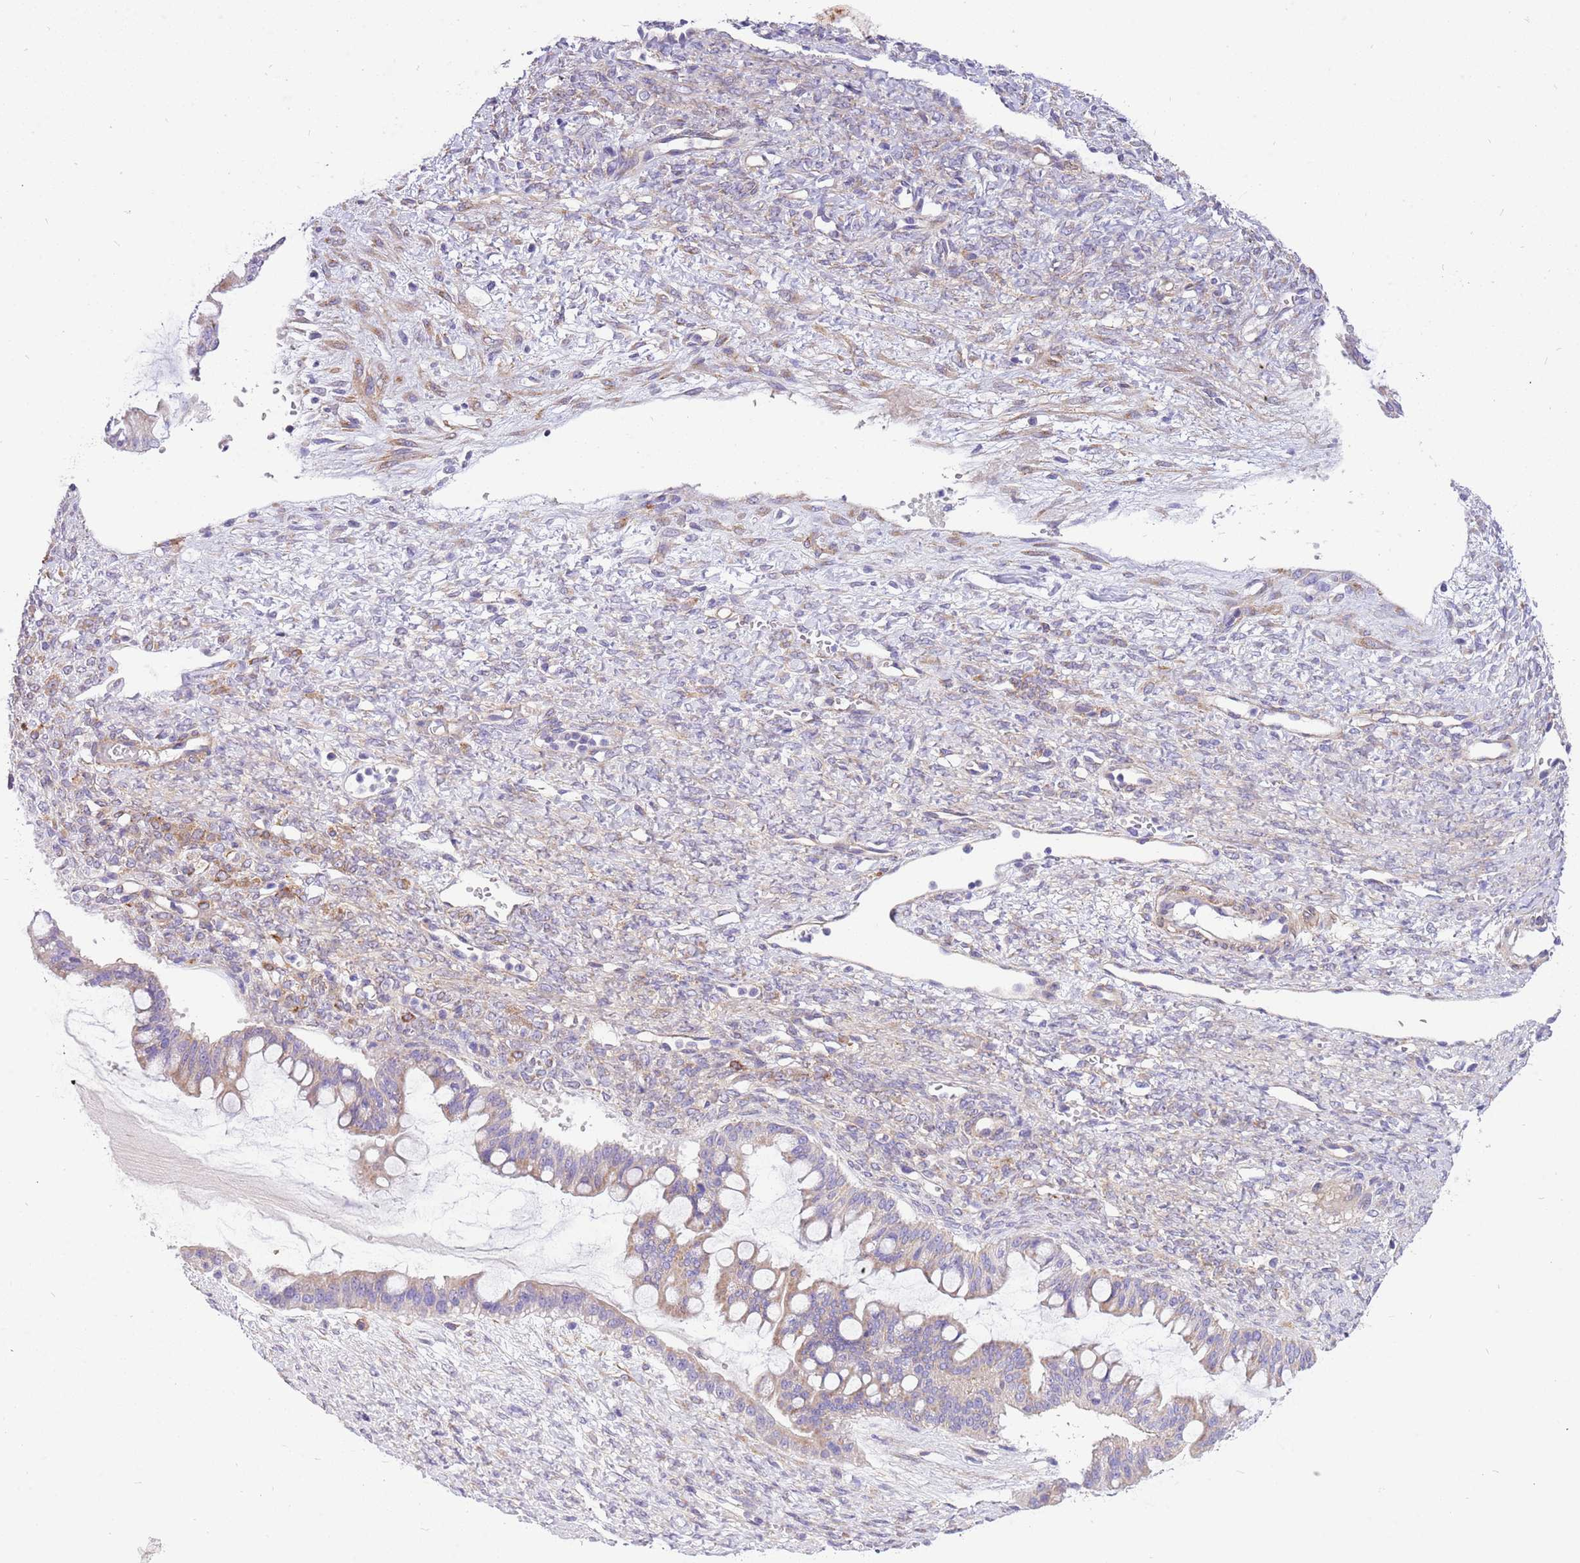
{"staining": {"intensity": "weak", "quantity": "<25%", "location": "cytoplasmic/membranous"}, "tissue": "ovarian cancer", "cell_type": "Tumor cells", "image_type": "cancer", "snomed": [{"axis": "morphology", "description": "Cystadenocarcinoma, mucinous, NOS"}, {"axis": "topography", "description": "Ovary"}], "caption": "Tumor cells are negative for protein expression in human ovarian mucinous cystadenocarcinoma. The staining is performed using DAB brown chromogen with nuclei counter-stained in using hematoxylin.", "gene": "SERINC3", "patient": {"sex": "female", "age": 73}}